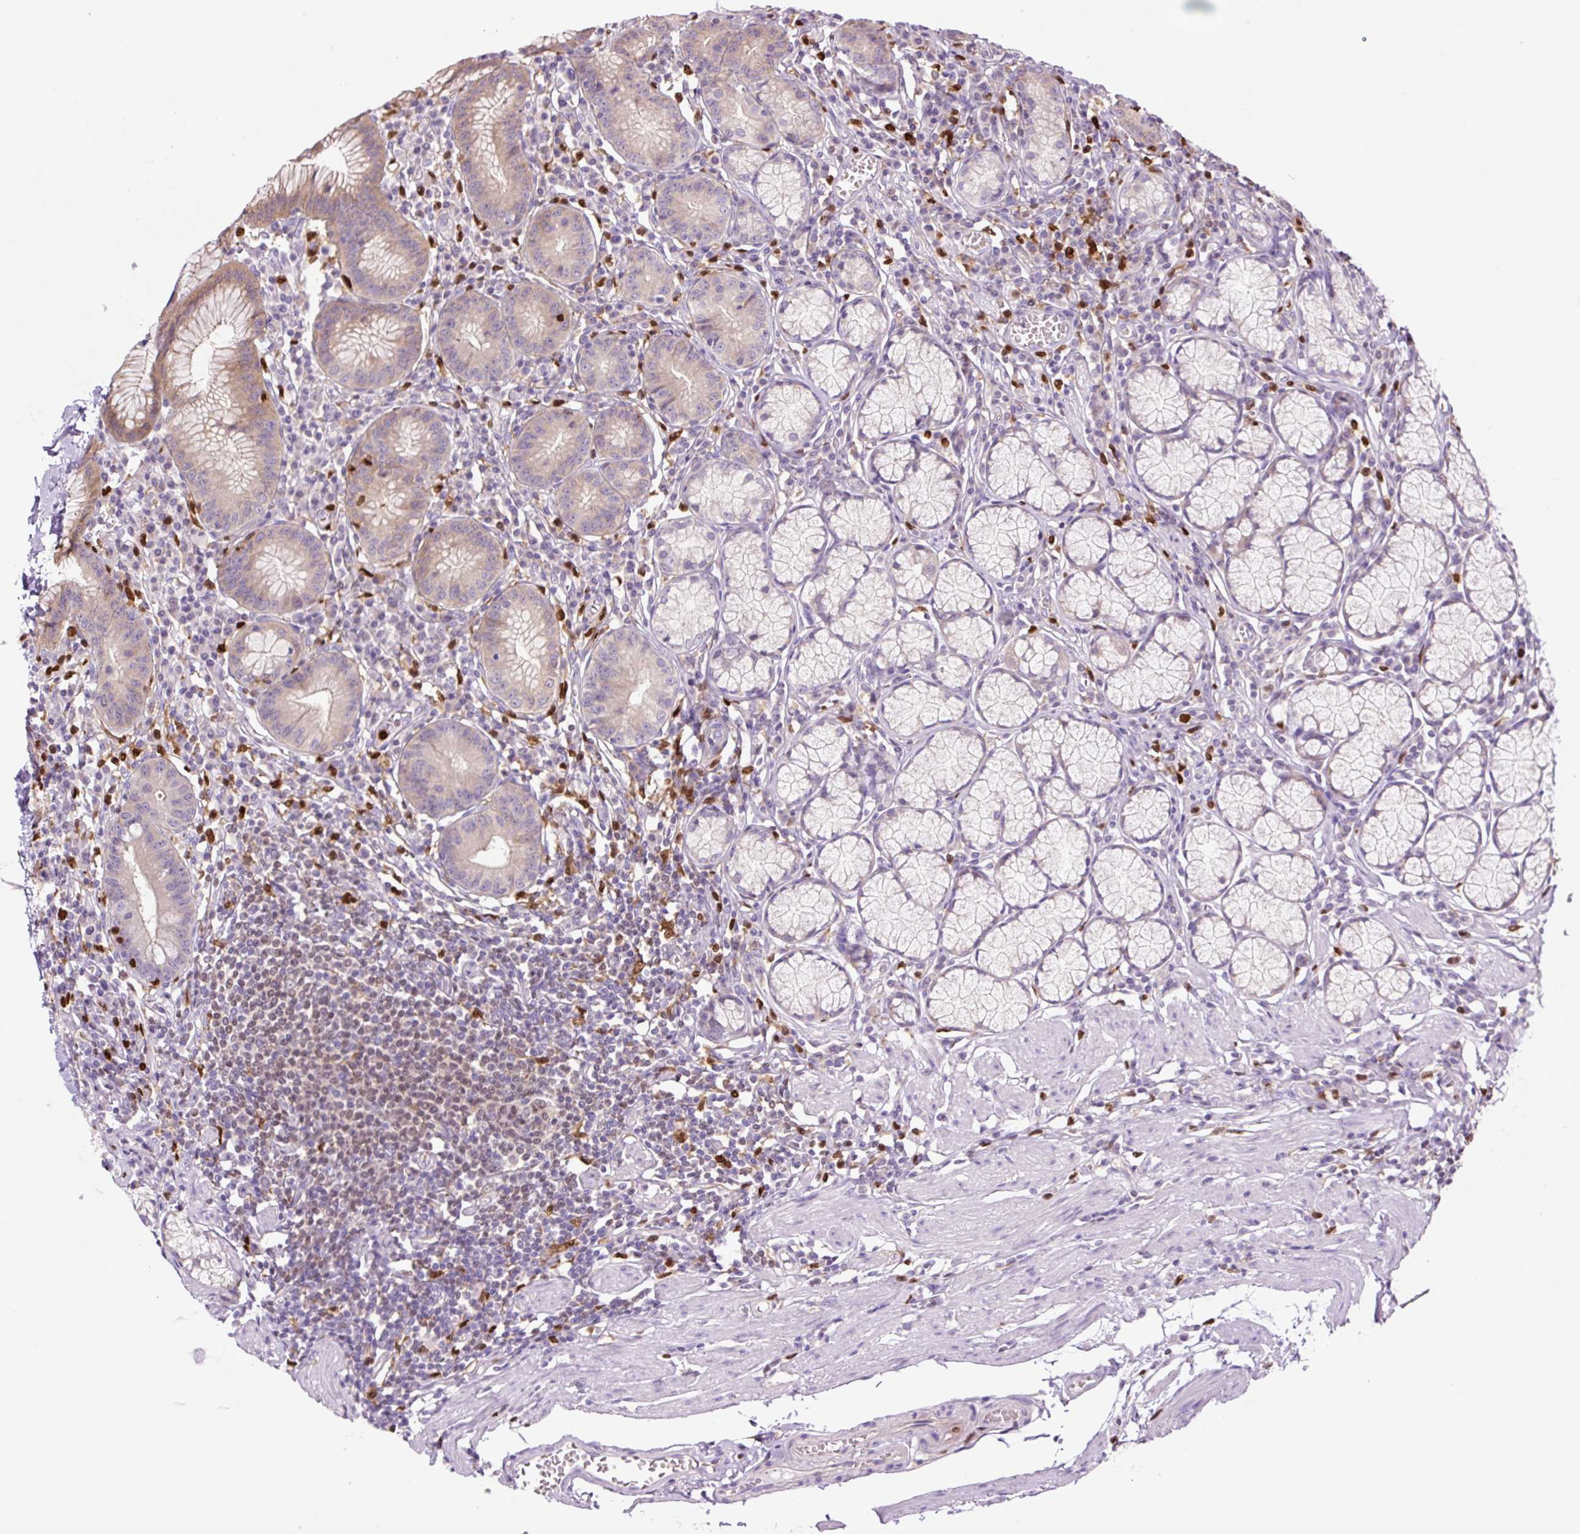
{"staining": {"intensity": "moderate", "quantity": "<25%", "location": "cytoplasmic/membranous"}, "tissue": "stomach", "cell_type": "Glandular cells", "image_type": "normal", "snomed": [{"axis": "morphology", "description": "Normal tissue, NOS"}, {"axis": "topography", "description": "Stomach"}], "caption": "Immunohistochemistry of normal stomach reveals low levels of moderate cytoplasmic/membranous expression in approximately <25% of glandular cells.", "gene": "SPI1", "patient": {"sex": "male", "age": 55}}